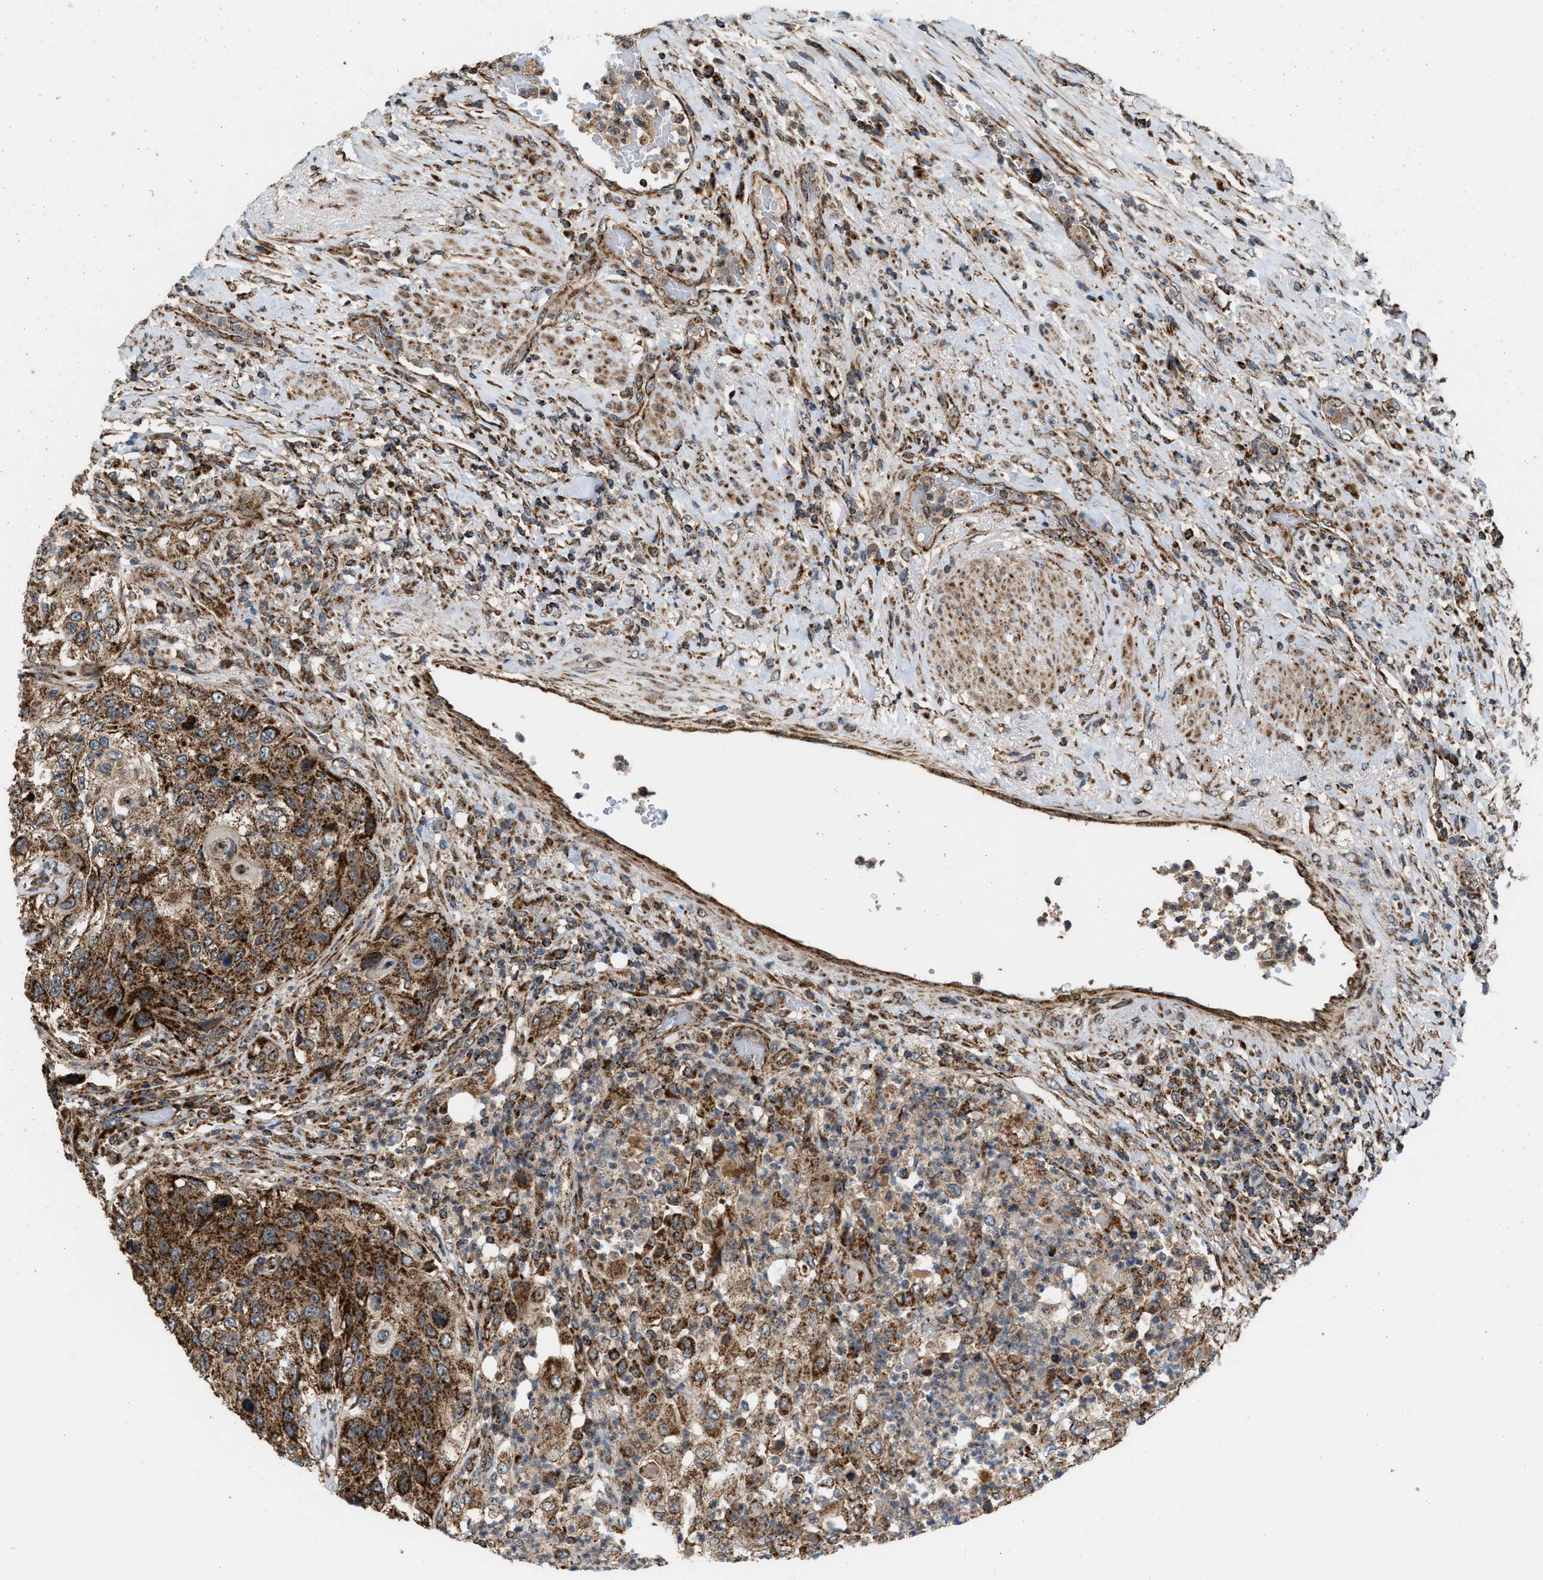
{"staining": {"intensity": "moderate", "quantity": ">75%", "location": "cytoplasmic/membranous"}, "tissue": "urothelial cancer", "cell_type": "Tumor cells", "image_type": "cancer", "snomed": [{"axis": "morphology", "description": "Urothelial carcinoma, High grade"}, {"axis": "topography", "description": "Urinary bladder"}], "caption": "Protein positivity by immunohistochemistry displays moderate cytoplasmic/membranous positivity in about >75% of tumor cells in high-grade urothelial carcinoma.", "gene": "SGSM2", "patient": {"sex": "female", "age": 60}}